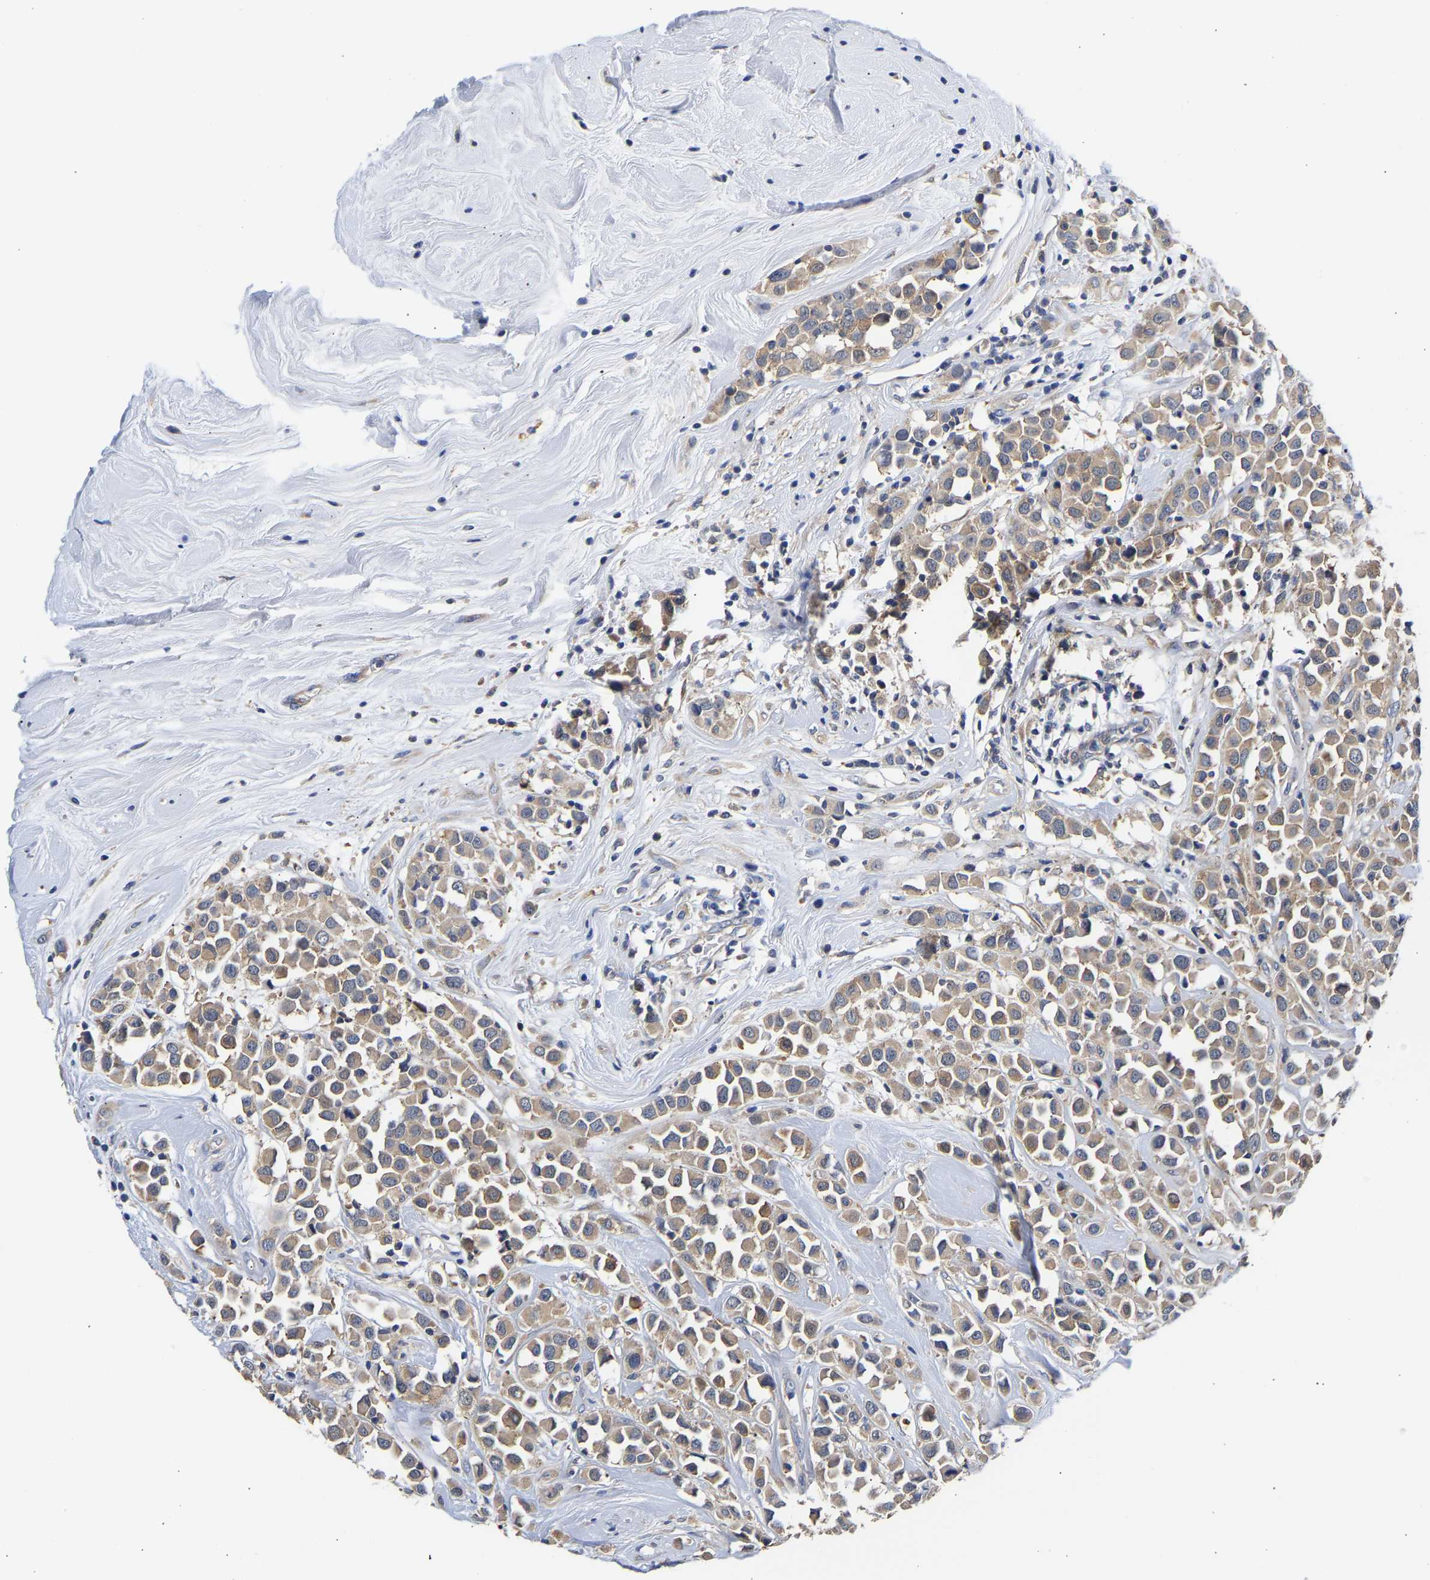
{"staining": {"intensity": "weak", "quantity": ">75%", "location": "cytoplasmic/membranous"}, "tissue": "breast cancer", "cell_type": "Tumor cells", "image_type": "cancer", "snomed": [{"axis": "morphology", "description": "Duct carcinoma"}, {"axis": "topography", "description": "Breast"}], "caption": "Infiltrating ductal carcinoma (breast) stained with a brown dye shows weak cytoplasmic/membranous positive positivity in about >75% of tumor cells.", "gene": "CCDC6", "patient": {"sex": "female", "age": 61}}